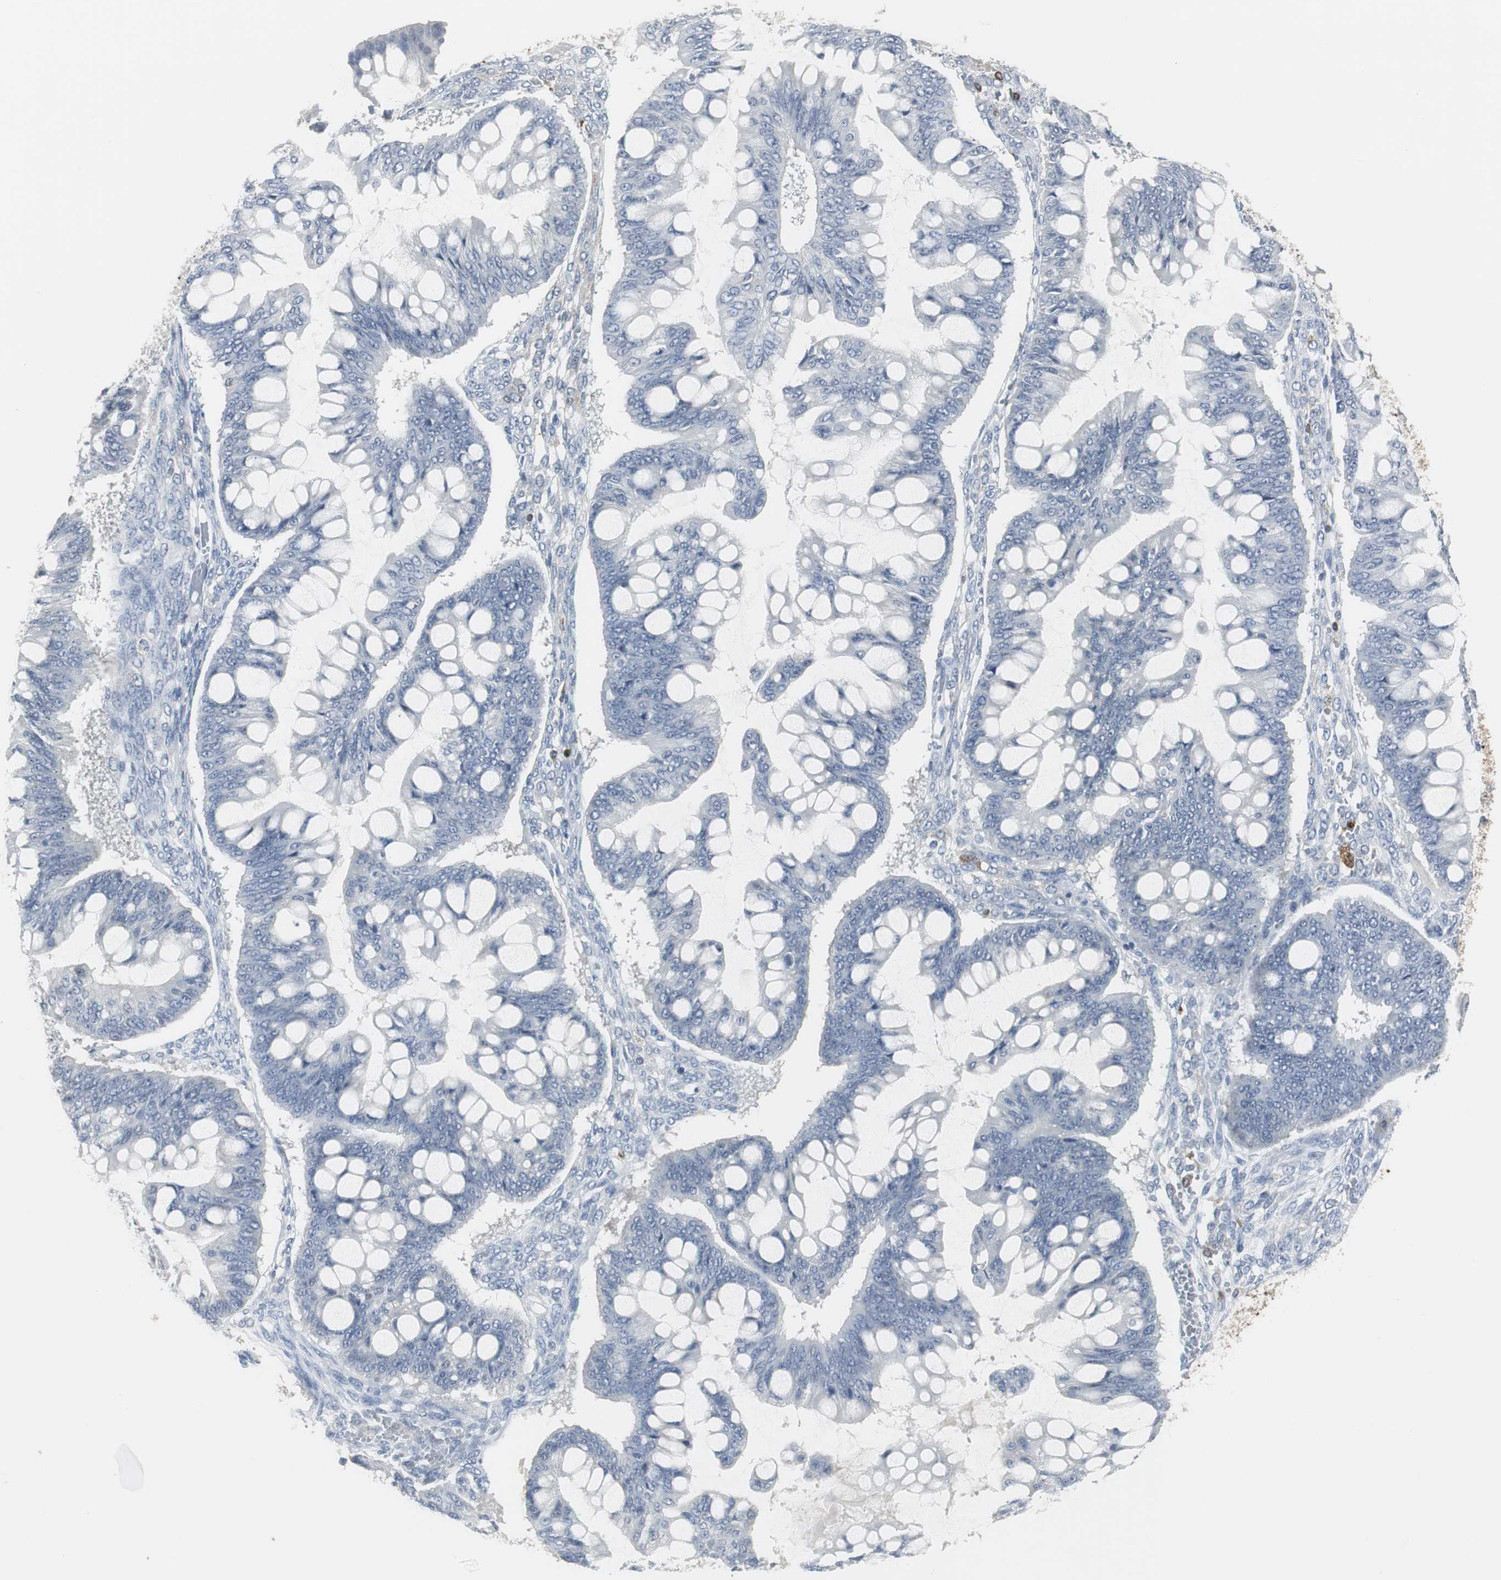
{"staining": {"intensity": "negative", "quantity": "none", "location": "none"}, "tissue": "ovarian cancer", "cell_type": "Tumor cells", "image_type": "cancer", "snomed": [{"axis": "morphology", "description": "Cystadenocarcinoma, mucinous, NOS"}, {"axis": "topography", "description": "Ovary"}], "caption": "Tumor cells show no significant protein staining in ovarian mucinous cystadenocarcinoma.", "gene": "PI15", "patient": {"sex": "female", "age": 73}}